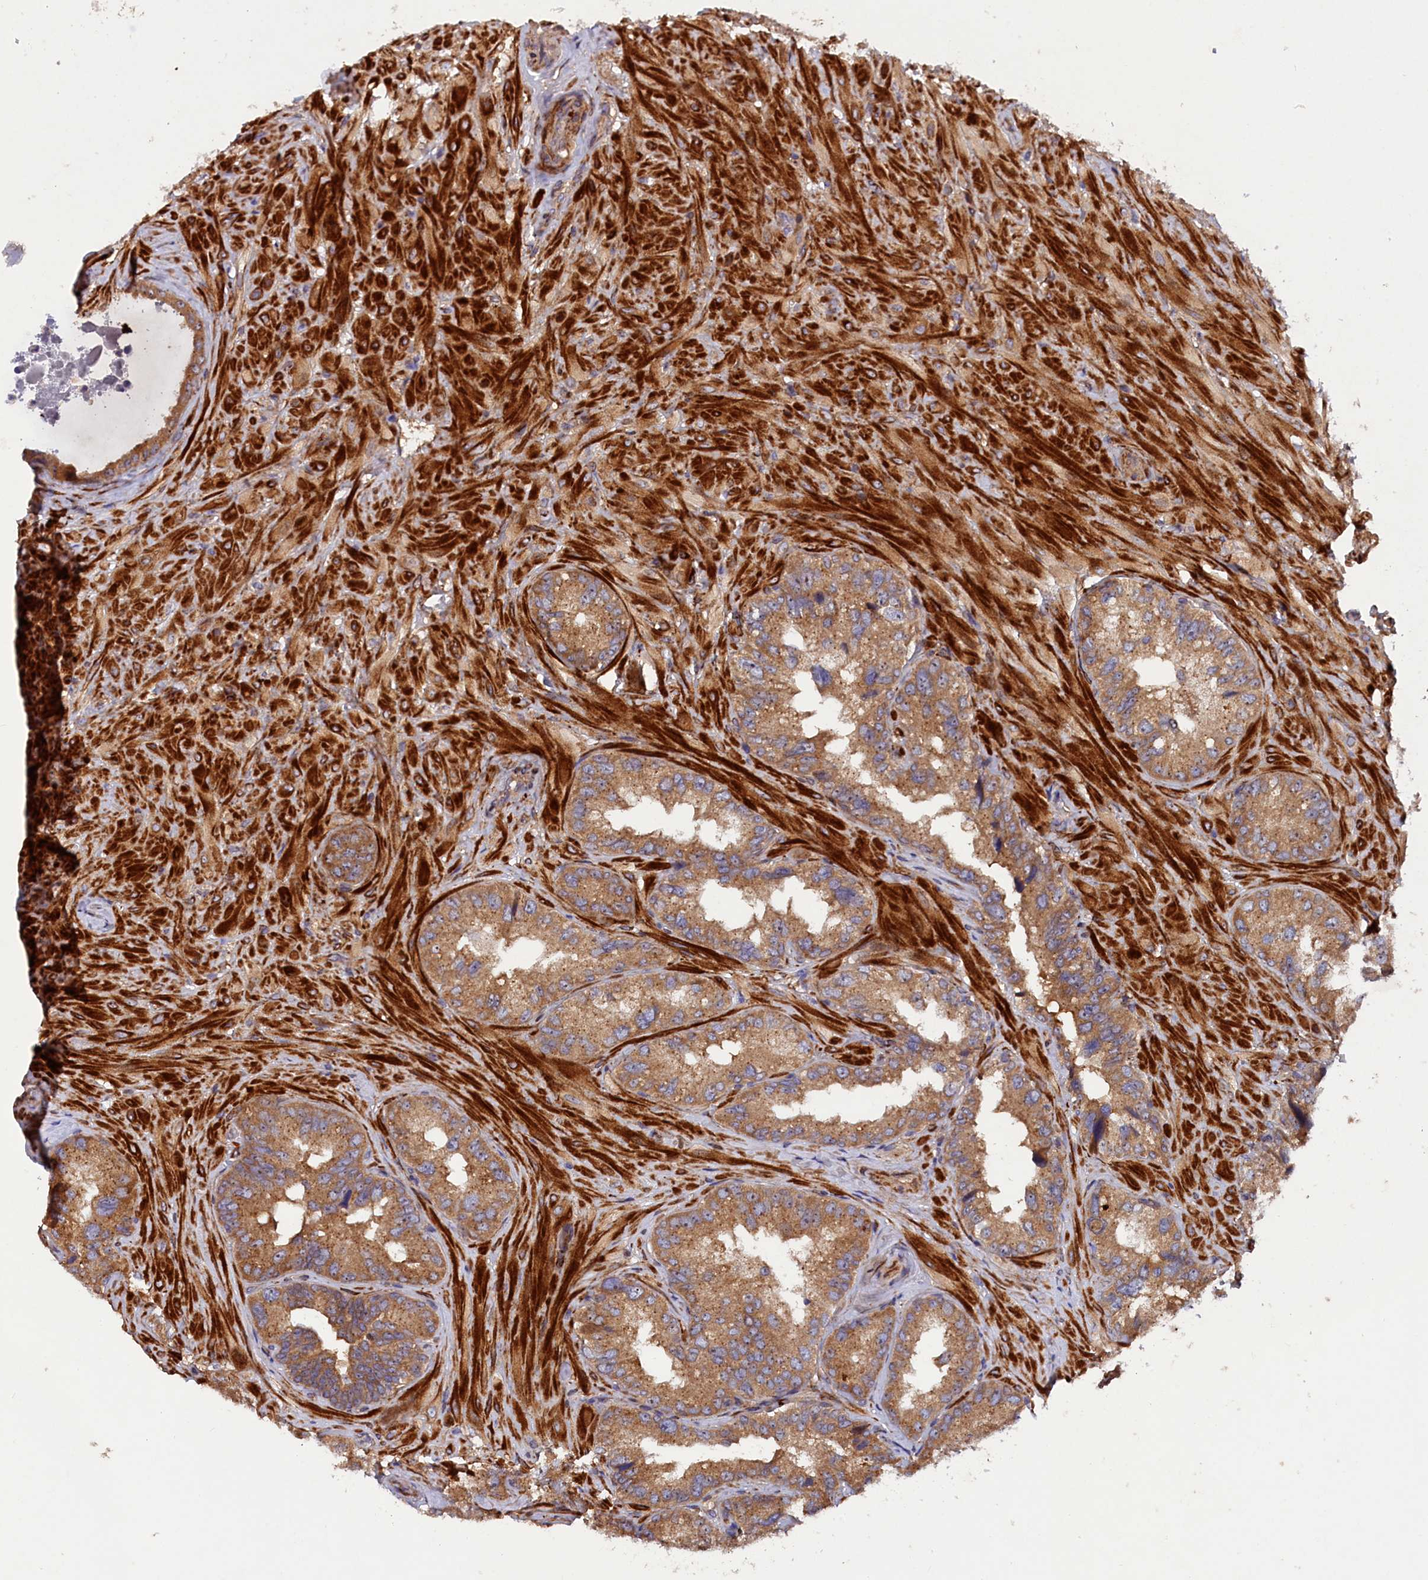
{"staining": {"intensity": "moderate", "quantity": ">75%", "location": "cytoplasmic/membranous"}, "tissue": "seminal vesicle", "cell_type": "Glandular cells", "image_type": "normal", "snomed": [{"axis": "morphology", "description": "Normal tissue, NOS"}, {"axis": "topography", "description": "Seminal veicle"}, {"axis": "topography", "description": "Peripheral nerve tissue"}], "caption": "This photomicrograph shows IHC staining of benign human seminal vesicle, with medium moderate cytoplasmic/membranous expression in about >75% of glandular cells.", "gene": "ARRDC4", "patient": {"sex": "male", "age": 67}}